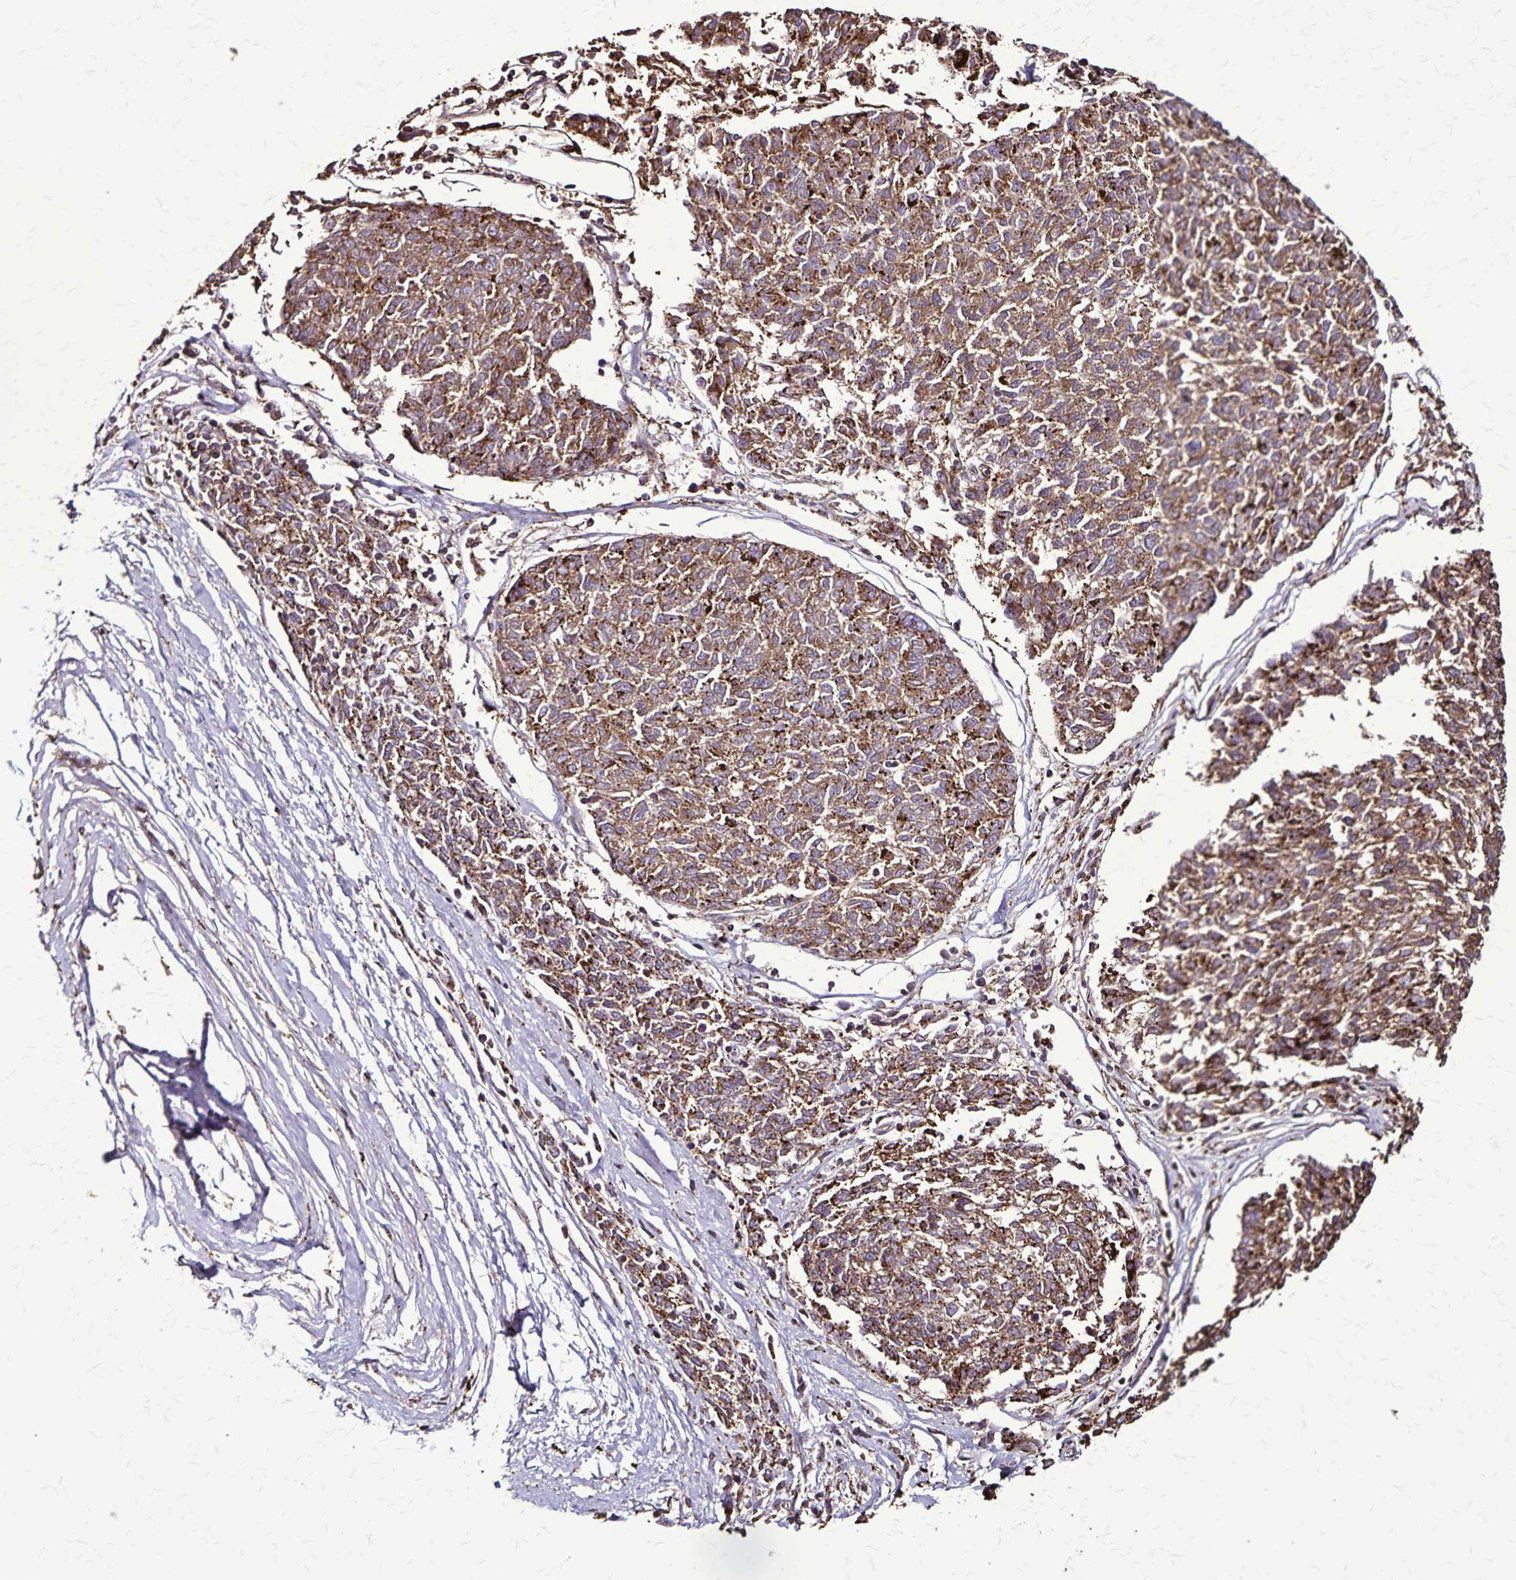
{"staining": {"intensity": "moderate", "quantity": ">75%", "location": "cytoplasmic/membranous"}, "tissue": "melanoma", "cell_type": "Tumor cells", "image_type": "cancer", "snomed": [{"axis": "morphology", "description": "Malignant melanoma, NOS"}, {"axis": "topography", "description": "Skin"}], "caption": "Protein expression analysis of human malignant melanoma reveals moderate cytoplasmic/membranous staining in about >75% of tumor cells.", "gene": "CHMP1B", "patient": {"sex": "female", "age": 72}}